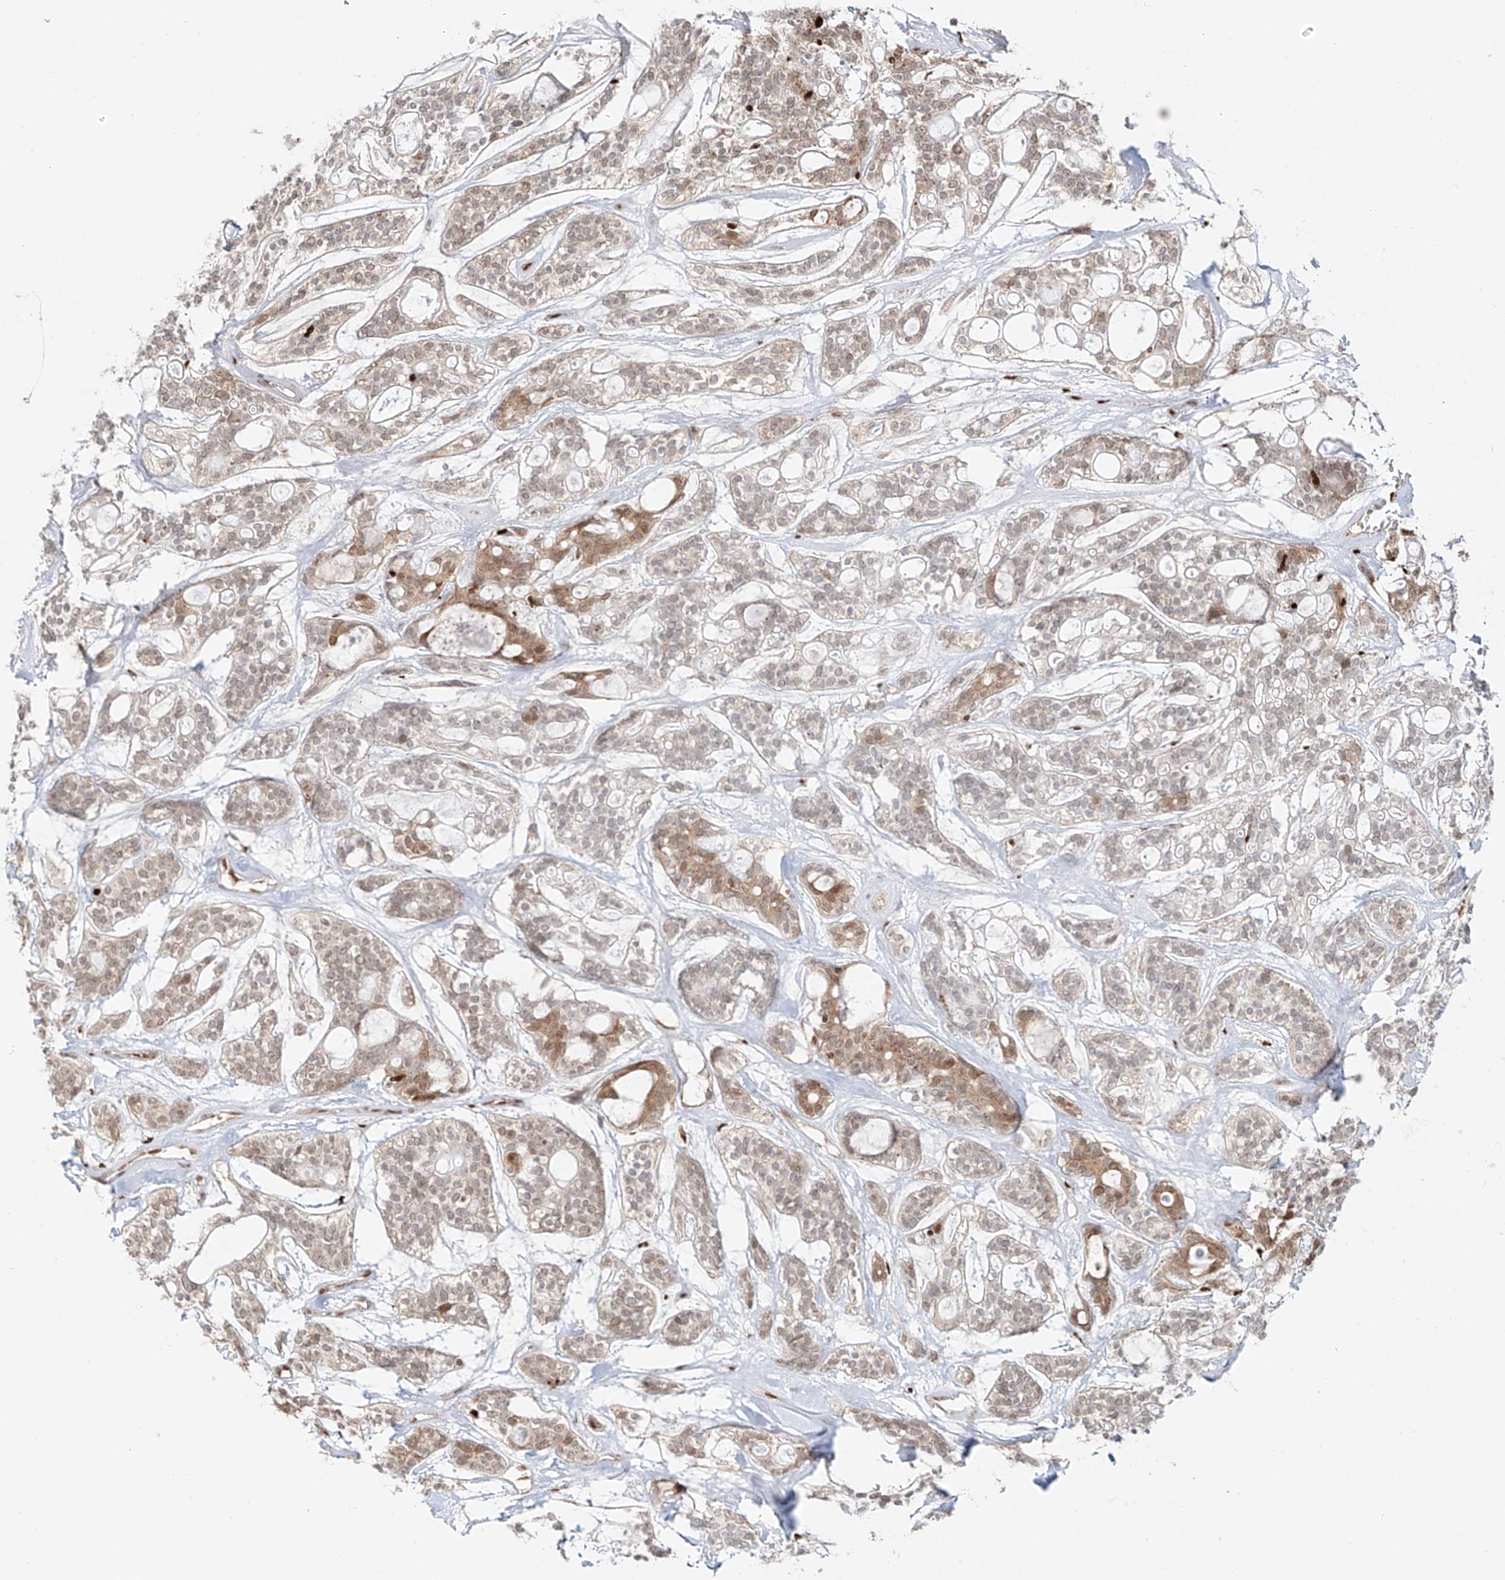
{"staining": {"intensity": "weak", "quantity": "<25%", "location": "cytoplasmic/membranous,nuclear"}, "tissue": "head and neck cancer", "cell_type": "Tumor cells", "image_type": "cancer", "snomed": [{"axis": "morphology", "description": "Adenocarcinoma, NOS"}, {"axis": "topography", "description": "Head-Neck"}], "caption": "Immunohistochemistry of head and neck adenocarcinoma demonstrates no staining in tumor cells.", "gene": "DZIP1L", "patient": {"sex": "male", "age": 66}}